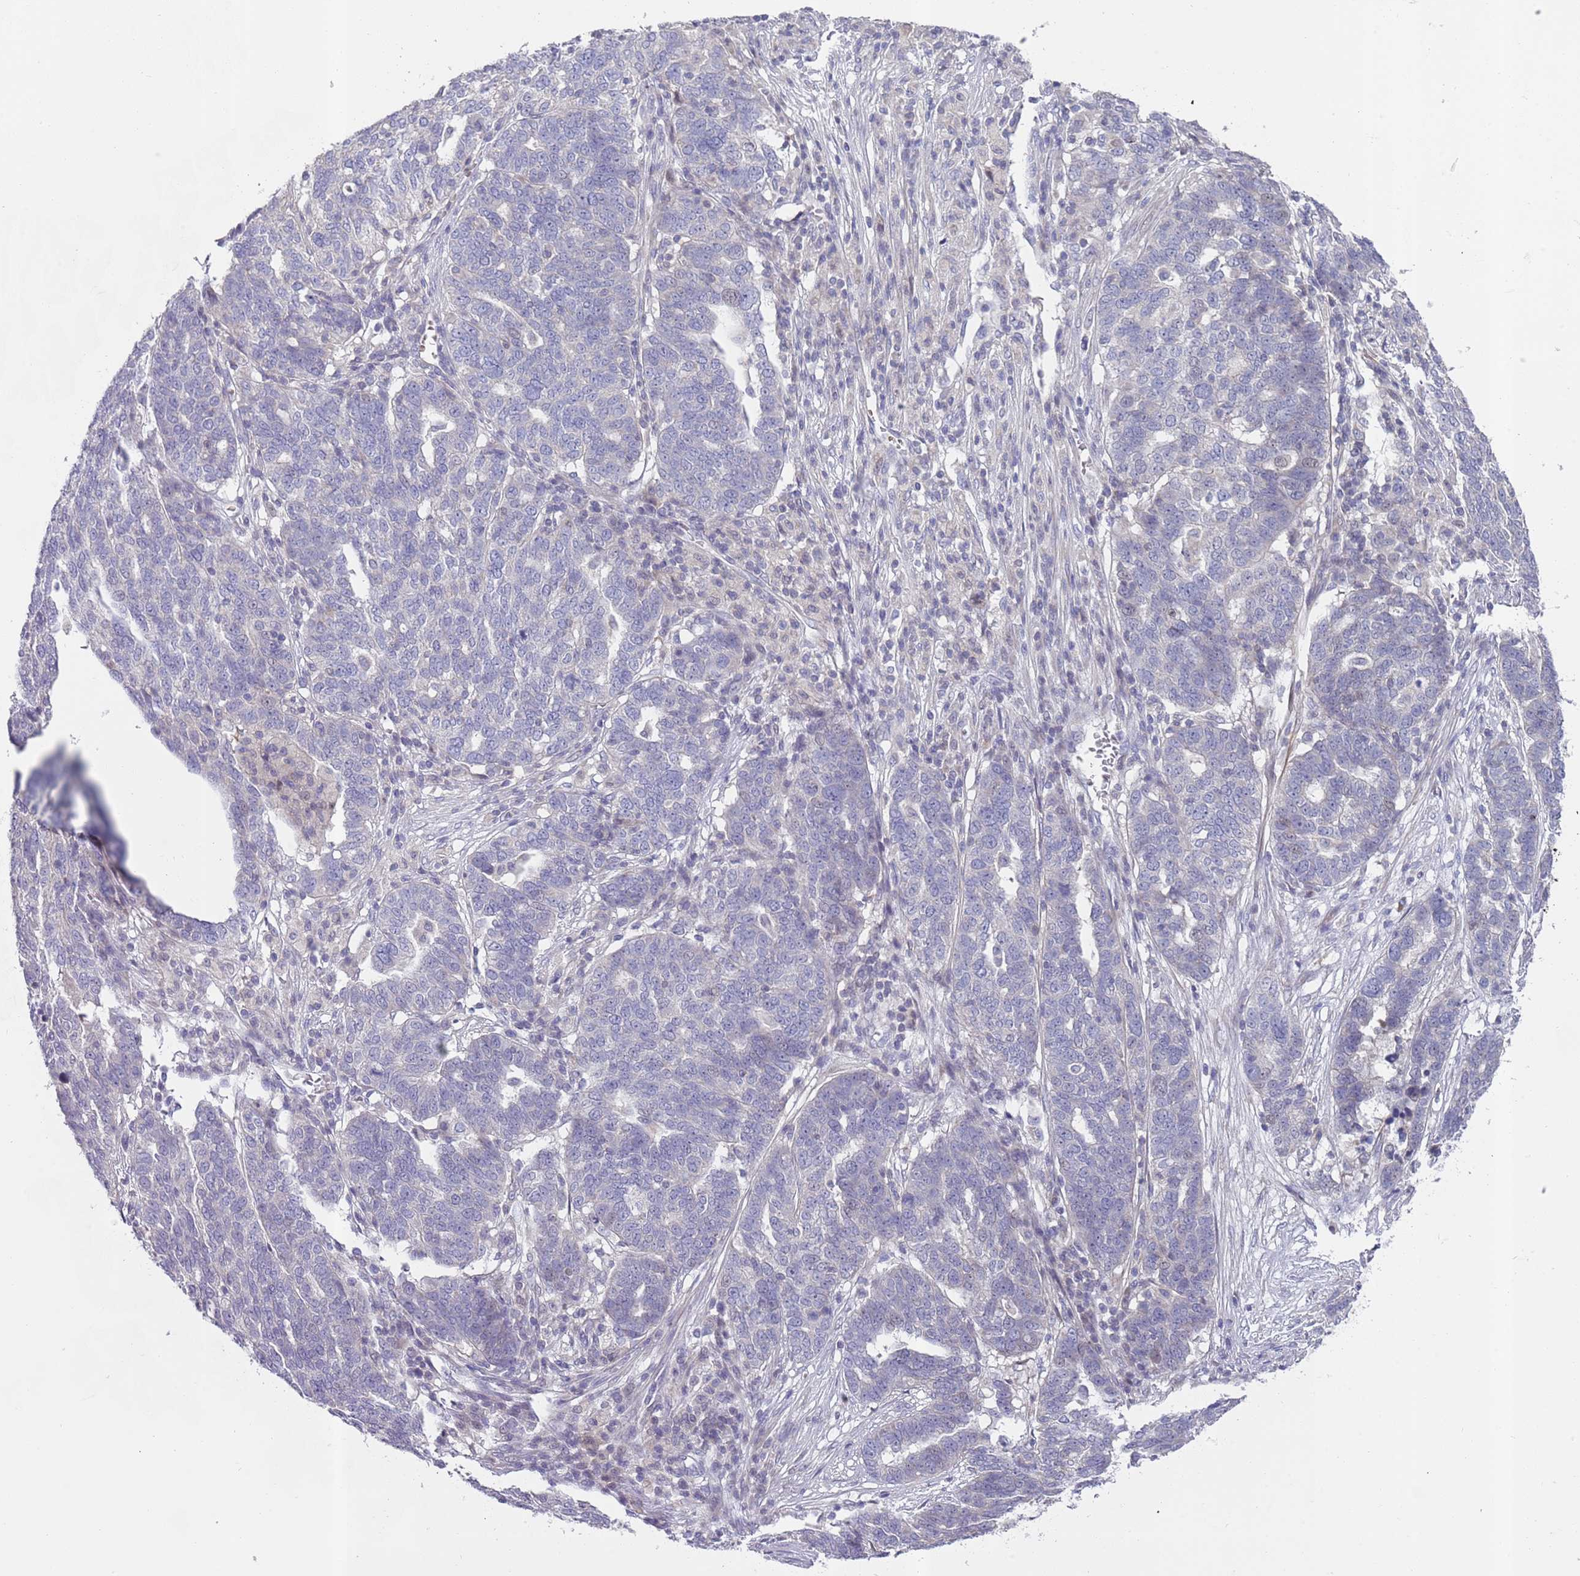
{"staining": {"intensity": "negative", "quantity": "none", "location": "none"}, "tissue": "ovarian cancer", "cell_type": "Tumor cells", "image_type": "cancer", "snomed": [{"axis": "morphology", "description": "Cystadenocarcinoma, serous, NOS"}, {"axis": "topography", "description": "Ovary"}], "caption": "Human ovarian cancer stained for a protein using immunohistochemistry displays no staining in tumor cells.", "gene": "PRAC1", "patient": {"sex": "female", "age": 59}}